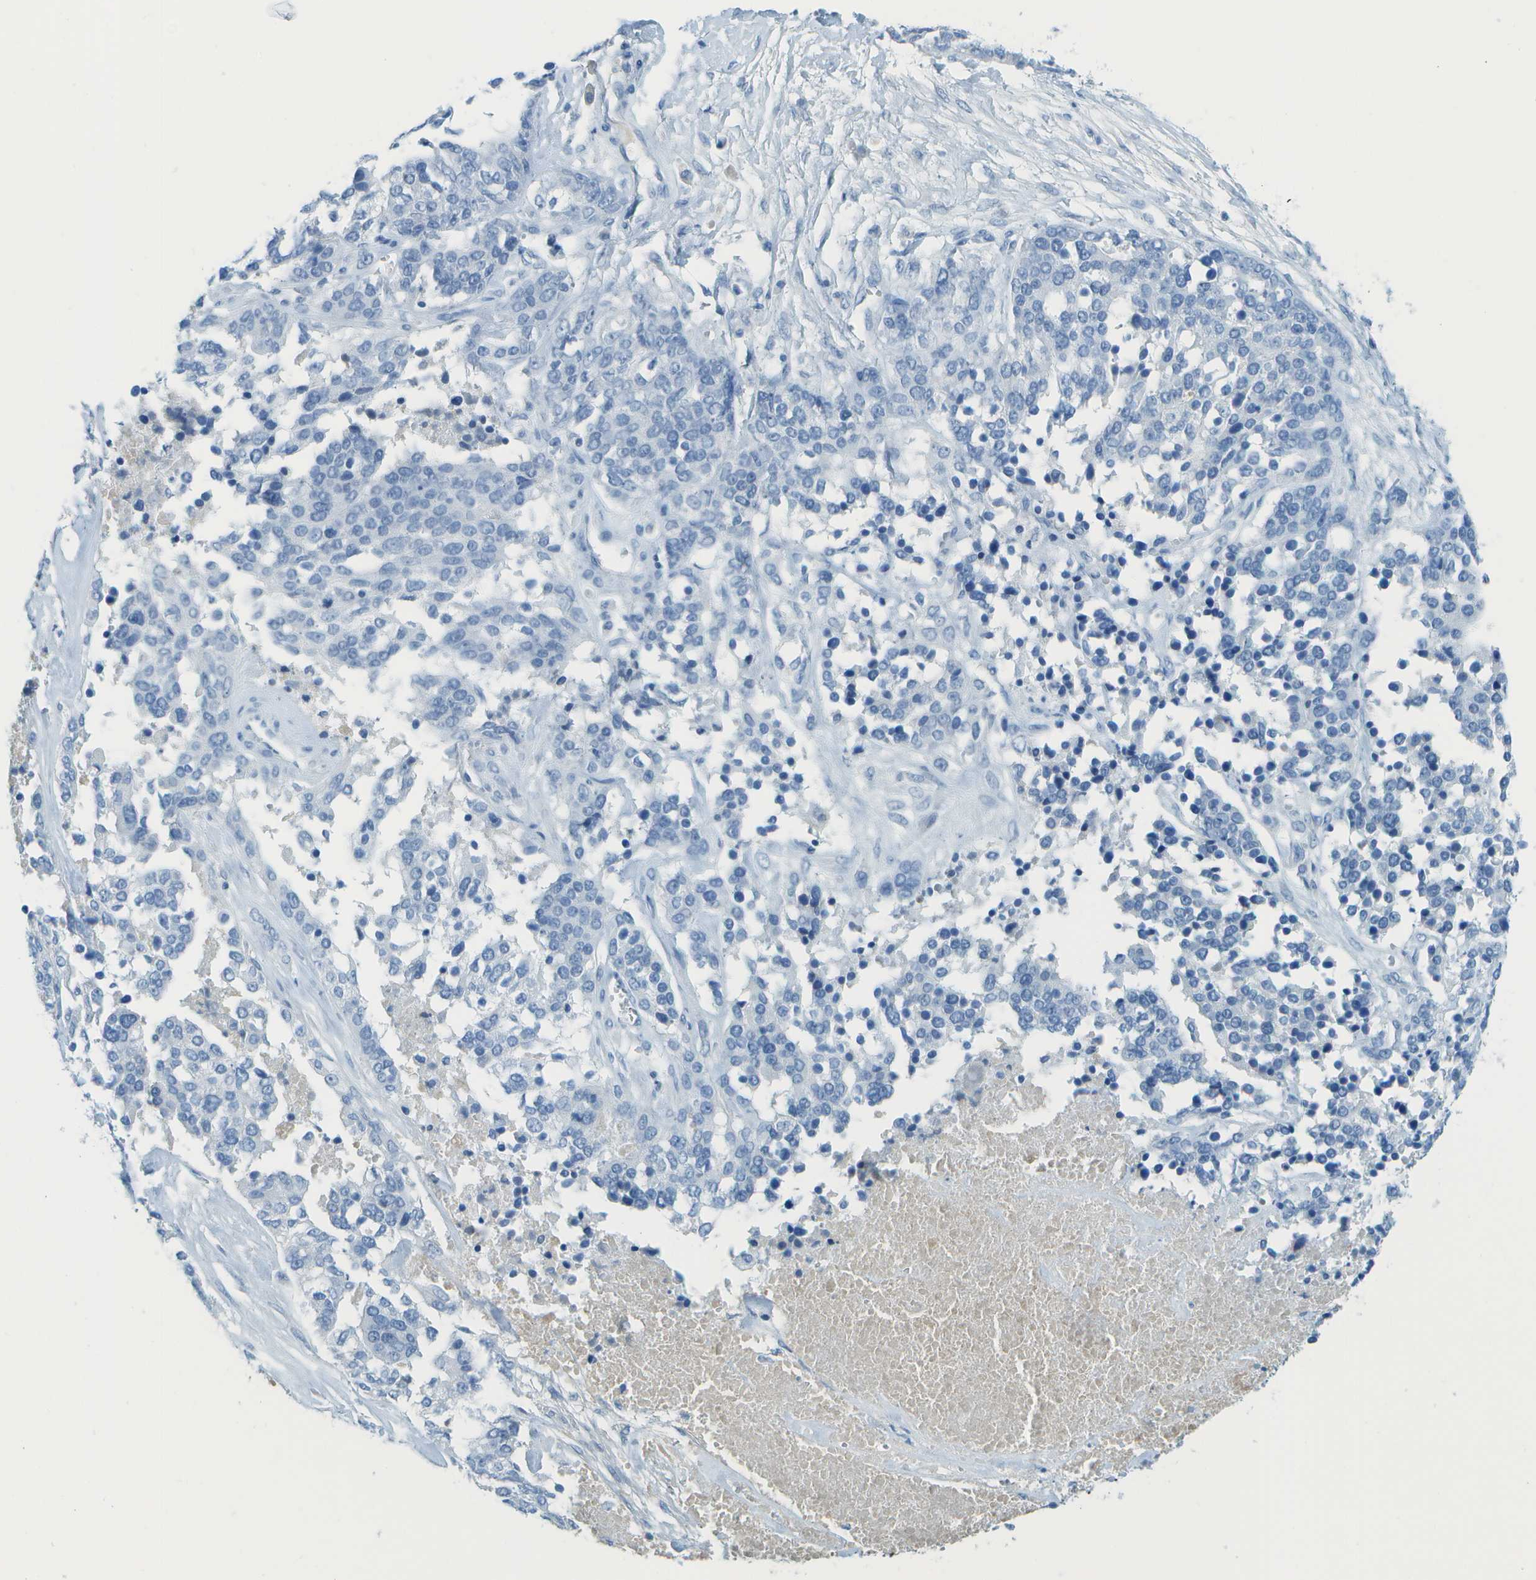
{"staining": {"intensity": "negative", "quantity": "none", "location": "none"}, "tissue": "ovarian cancer", "cell_type": "Tumor cells", "image_type": "cancer", "snomed": [{"axis": "morphology", "description": "Cystadenocarcinoma, serous, NOS"}, {"axis": "topography", "description": "Ovary"}], "caption": "The micrograph reveals no significant staining in tumor cells of ovarian serous cystadenocarcinoma.", "gene": "C1S", "patient": {"sex": "female", "age": 44}}